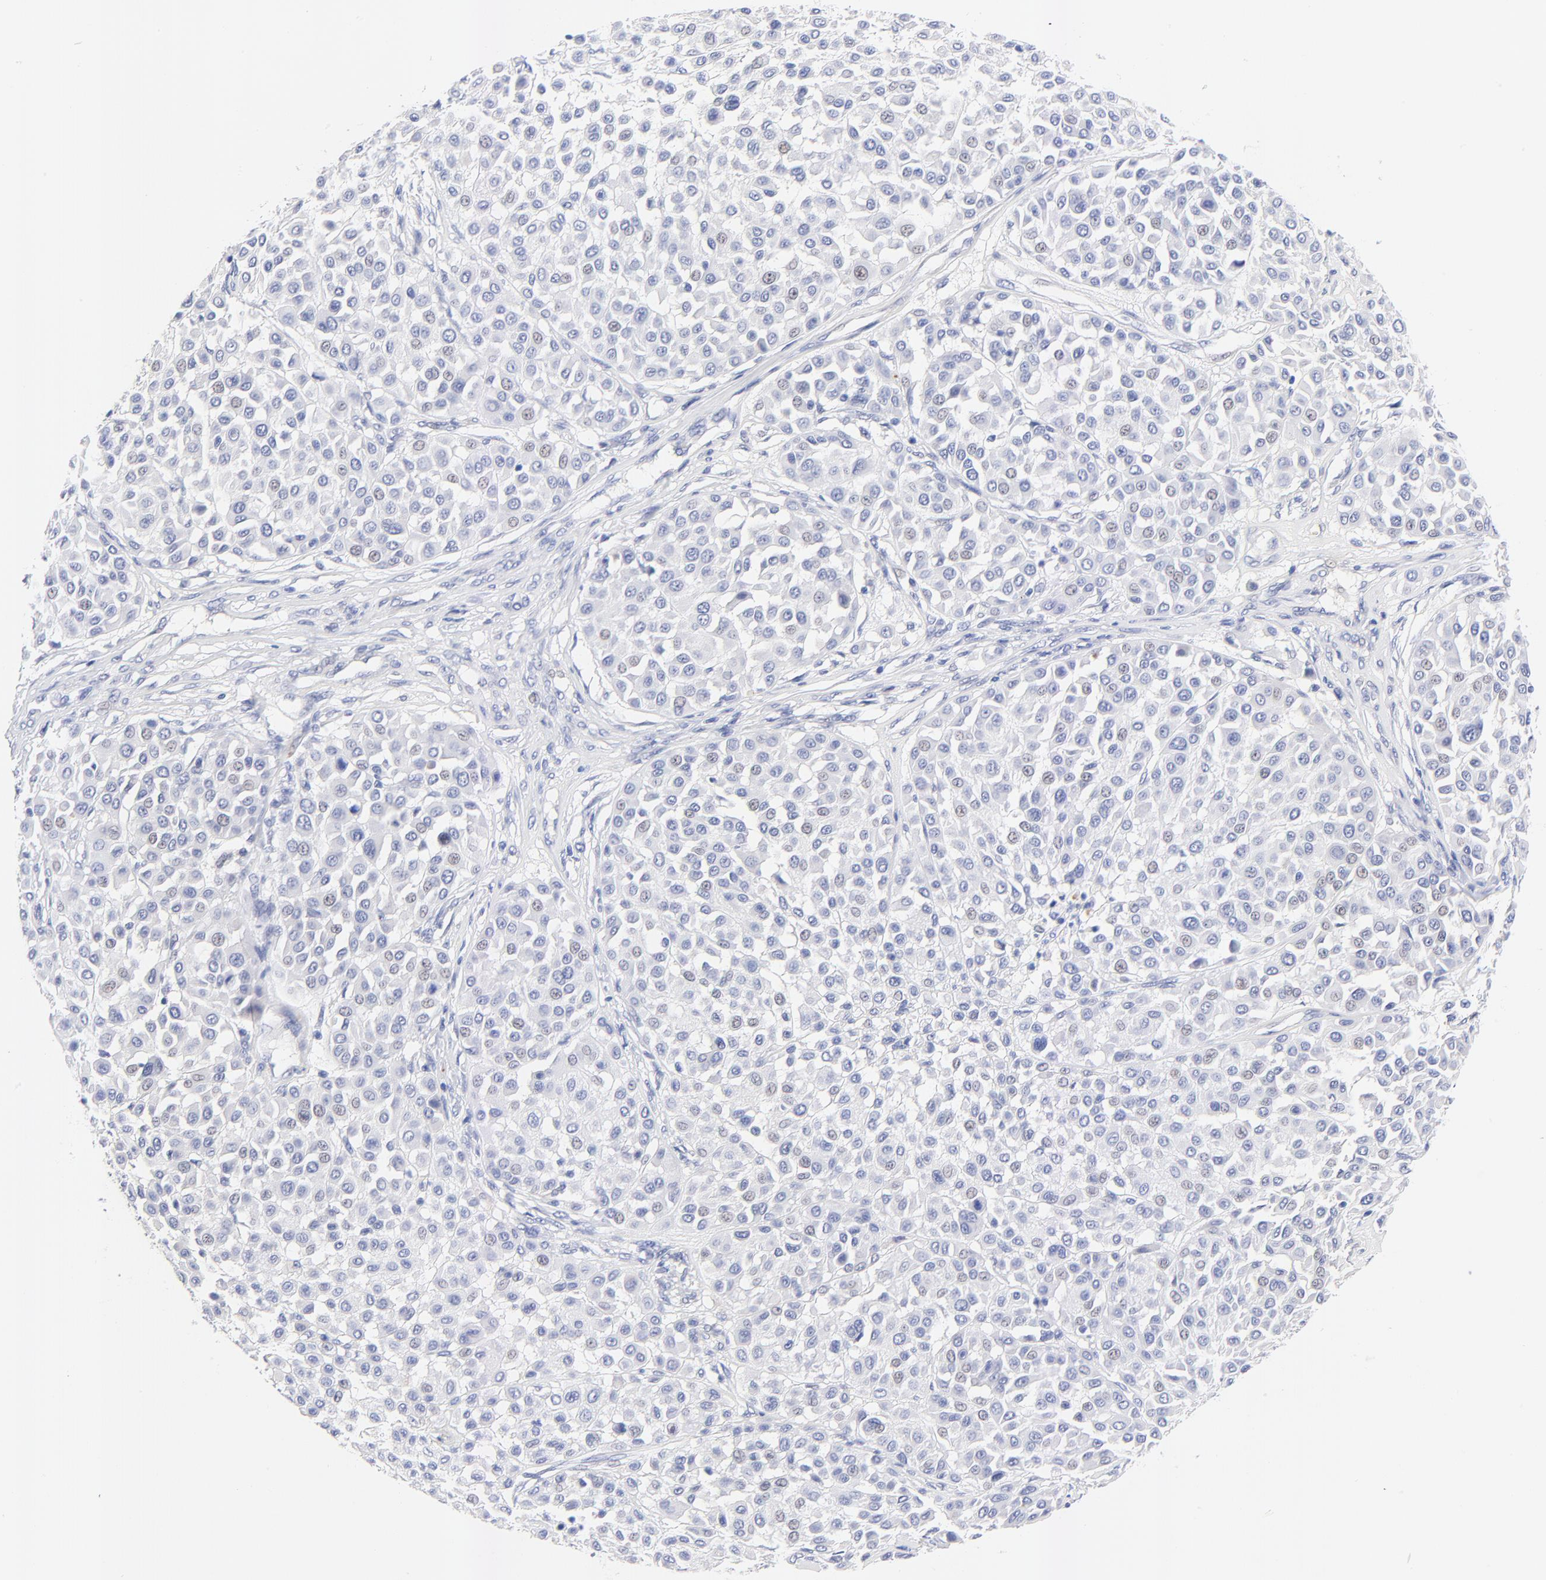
{"staining": {"intensity": "negative", "quantity": "none", "location": "none"}, "tissue": "melanoma", "cell_type": "Tumor cells", "image_type": "cancer", "snomed": [{"axis": "morphology", "description": "Malignant melanoma, Metastatic site"}, {"axis": "topography", "description": "Soft tissue"}], "caption": "Melanoma stained for a protein using immunohistochemistry demonstrates no expression tumor cells.", "gene": "FAM117B", "patient": {"sex": "male", "age": 41}}